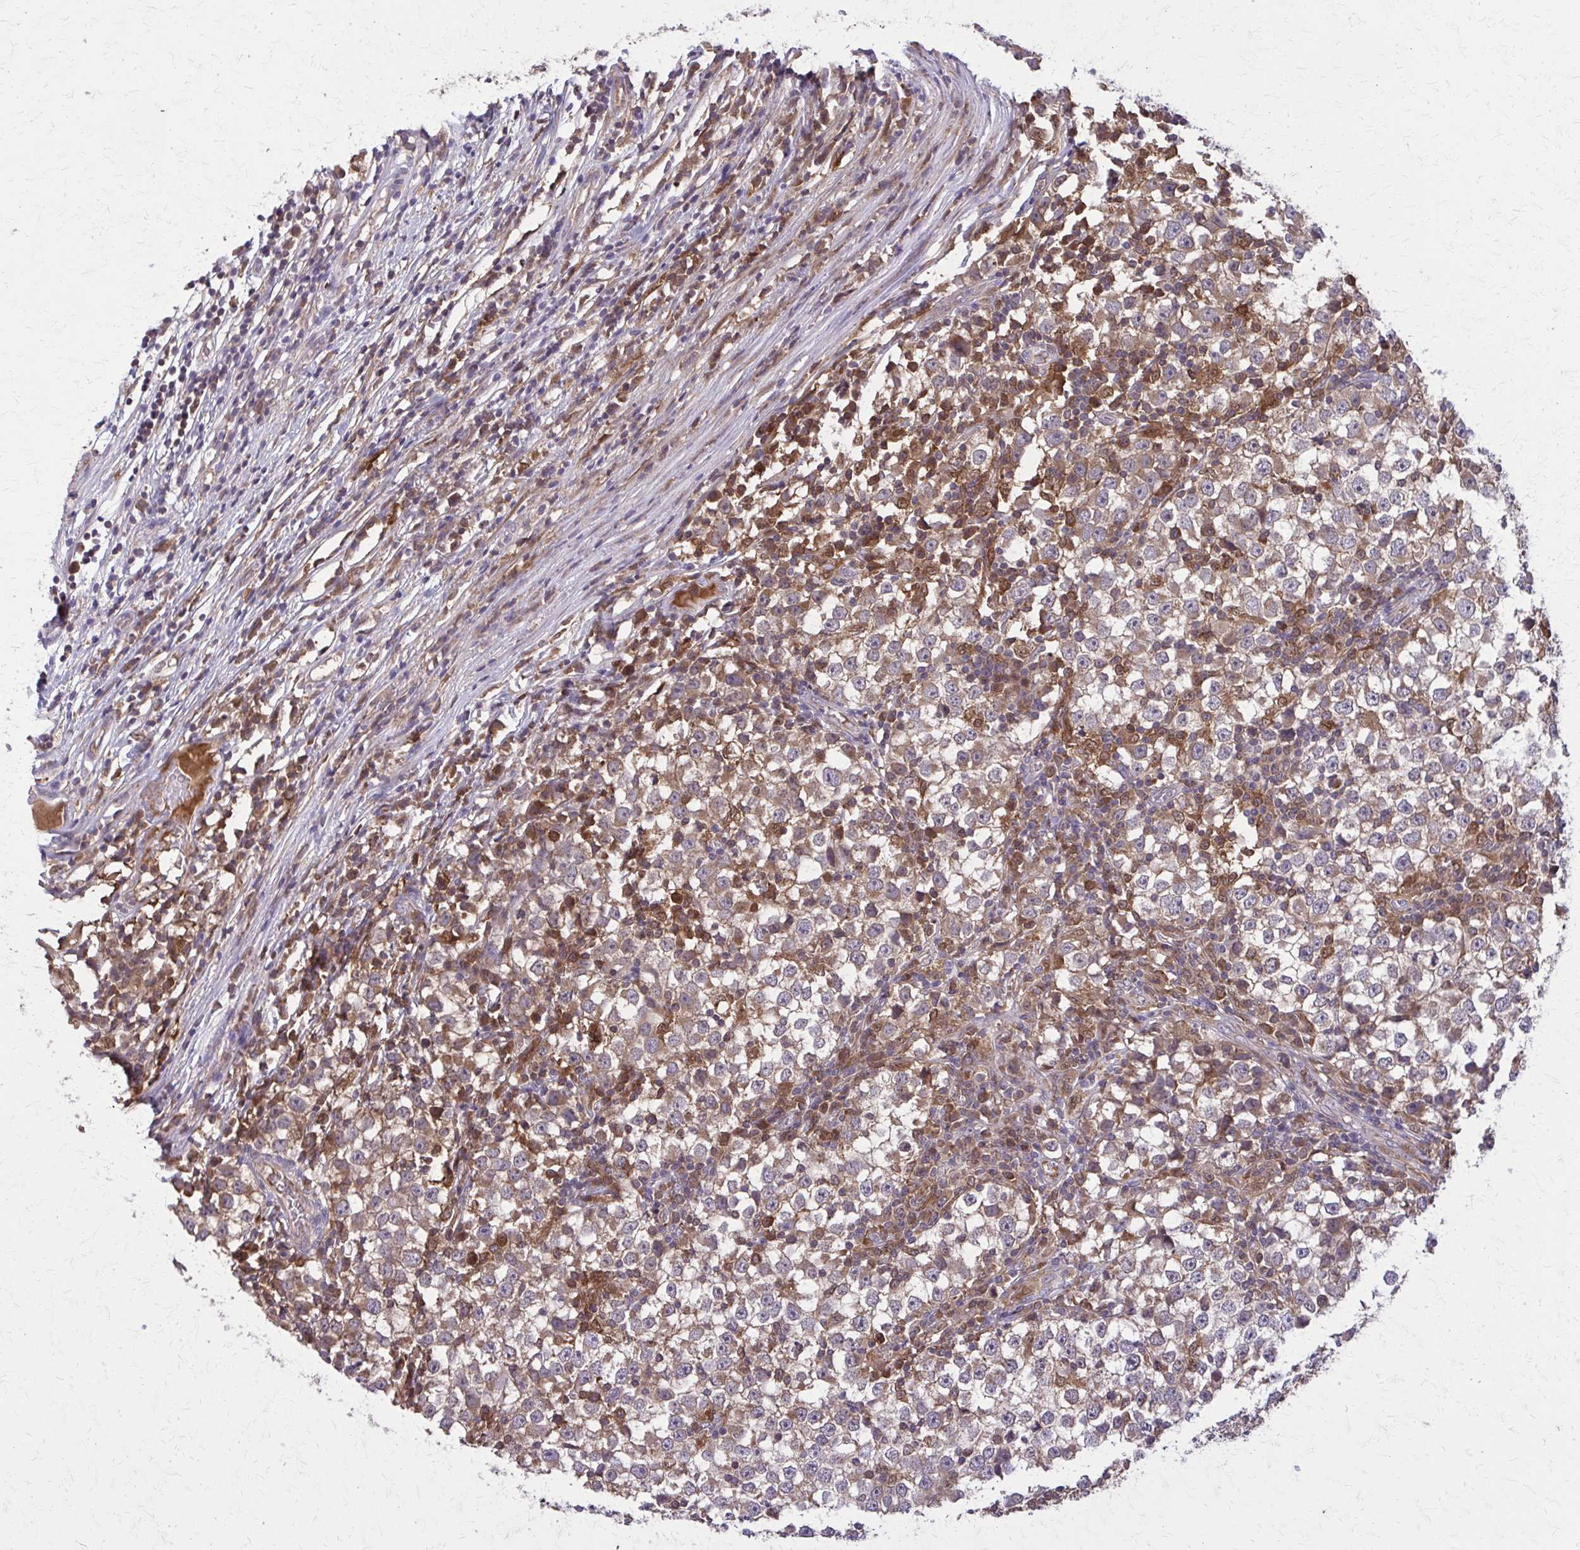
{"staining": {"intensity": "weak", "quantity": "25%-75%", "location": "cytoplasmic/membranous"}, "tissue": "testis cancer", "cell_type": "Tumor cells", "image_type": "cancer", "snomed": [{"axis": "morphology", "description": "Seminoma, NOS"}, {"axis": "topography", "description": "Testis"}], "caption": "Seminoma (testis) stained with a brown dye displays weak cytoplasmic/membranous positive expression in about 25%-75% of tumor cells.", "gene": "NRBF2", "patient": {"sex": "male", "age": 65}}